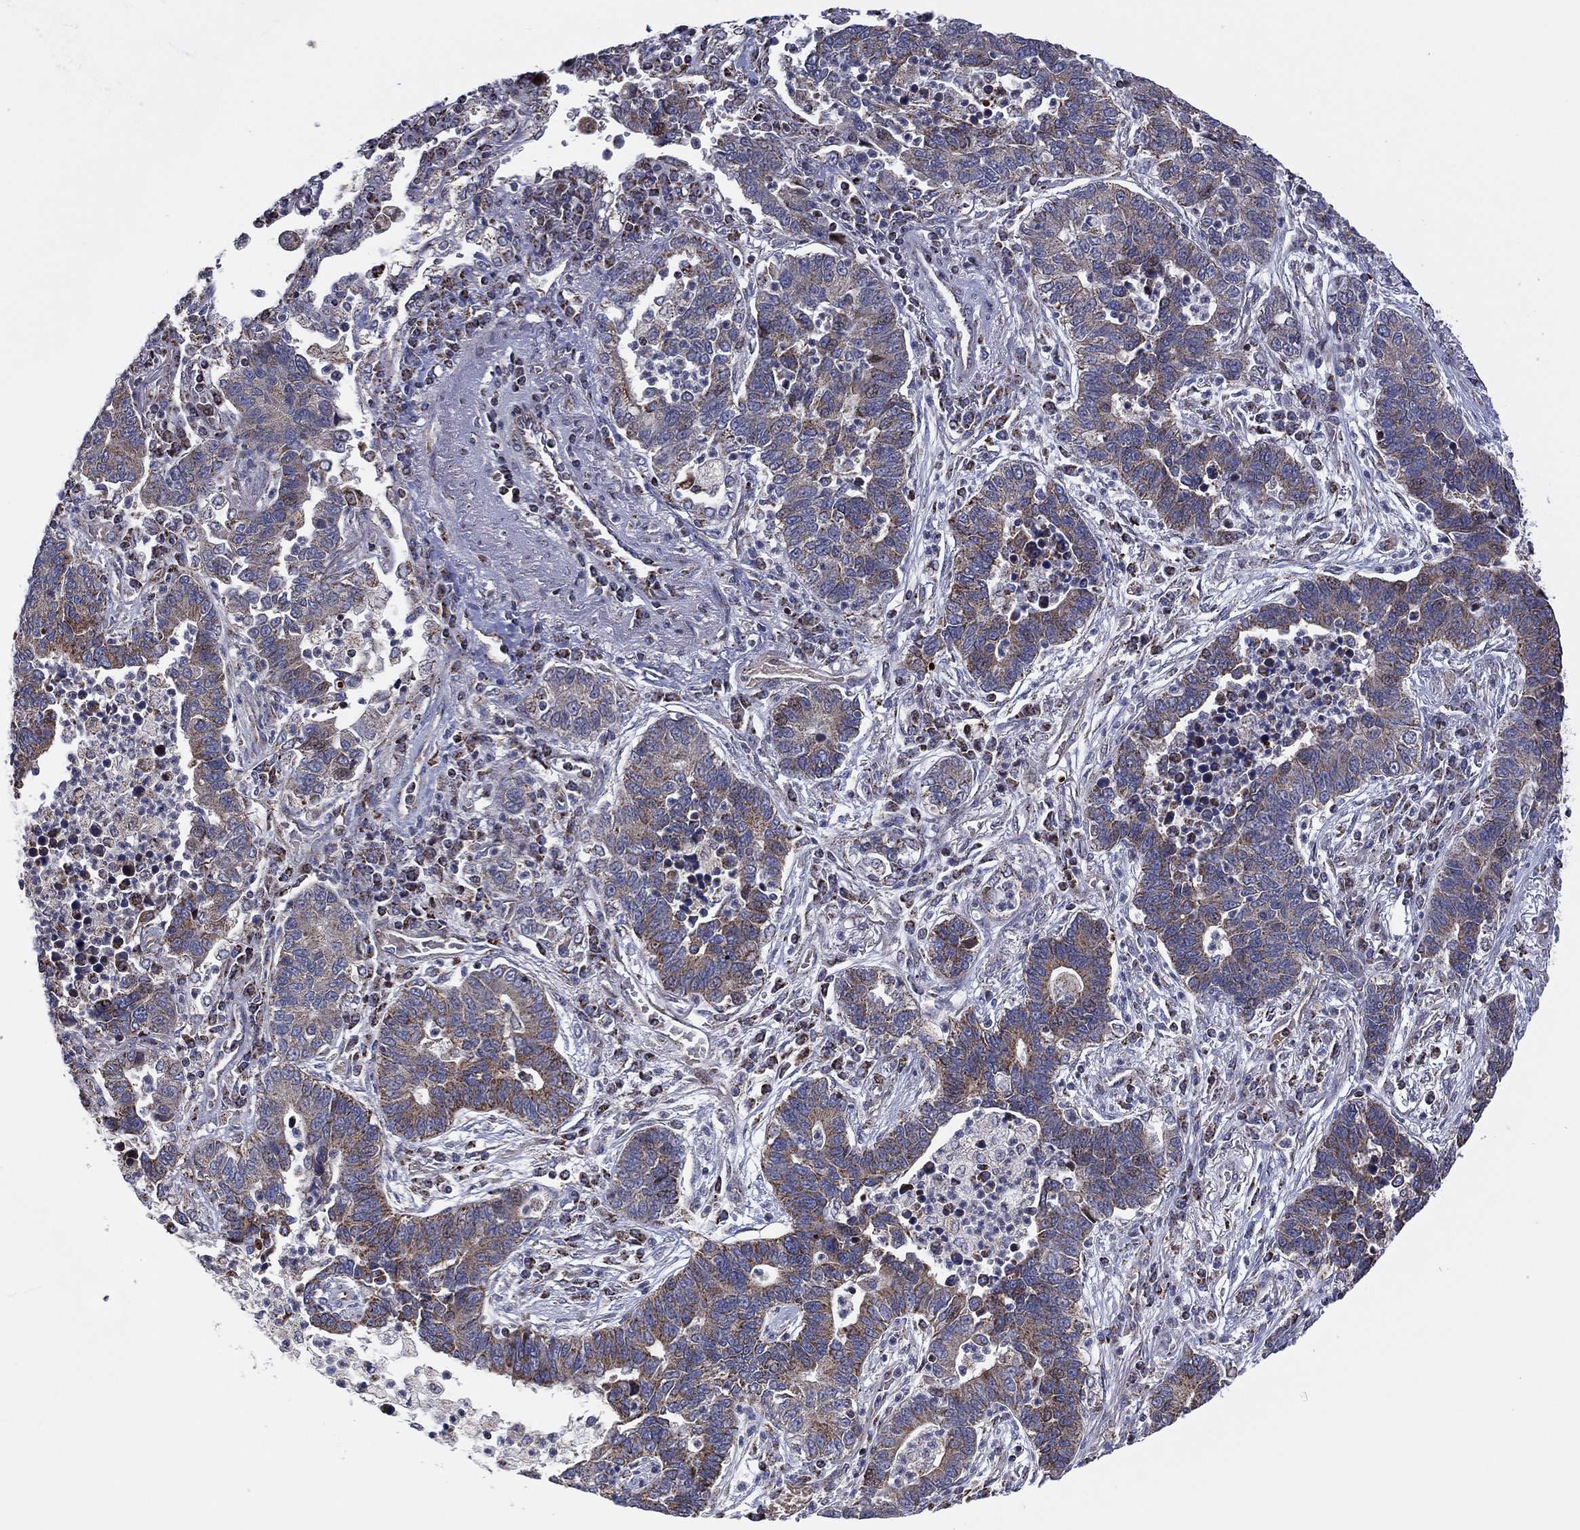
{"staining": {"intensity": "negative", "quantity": "none", "location": "none"}, "tissue": "lung cancer", "cell_type": "Tumor cells", "image_type": "cancer", "snomed": [{"axis": "morphology", "description": "Adenocarcinoma, NOS"}, {"axis": "topography", "description": "Lung"}], "caption": "A photomicrograph of human lung adenocarcinoma is negative for staining in tumor cells.", "gene": "PIDD1", "patient": {"sex": "female", "age": 57}}